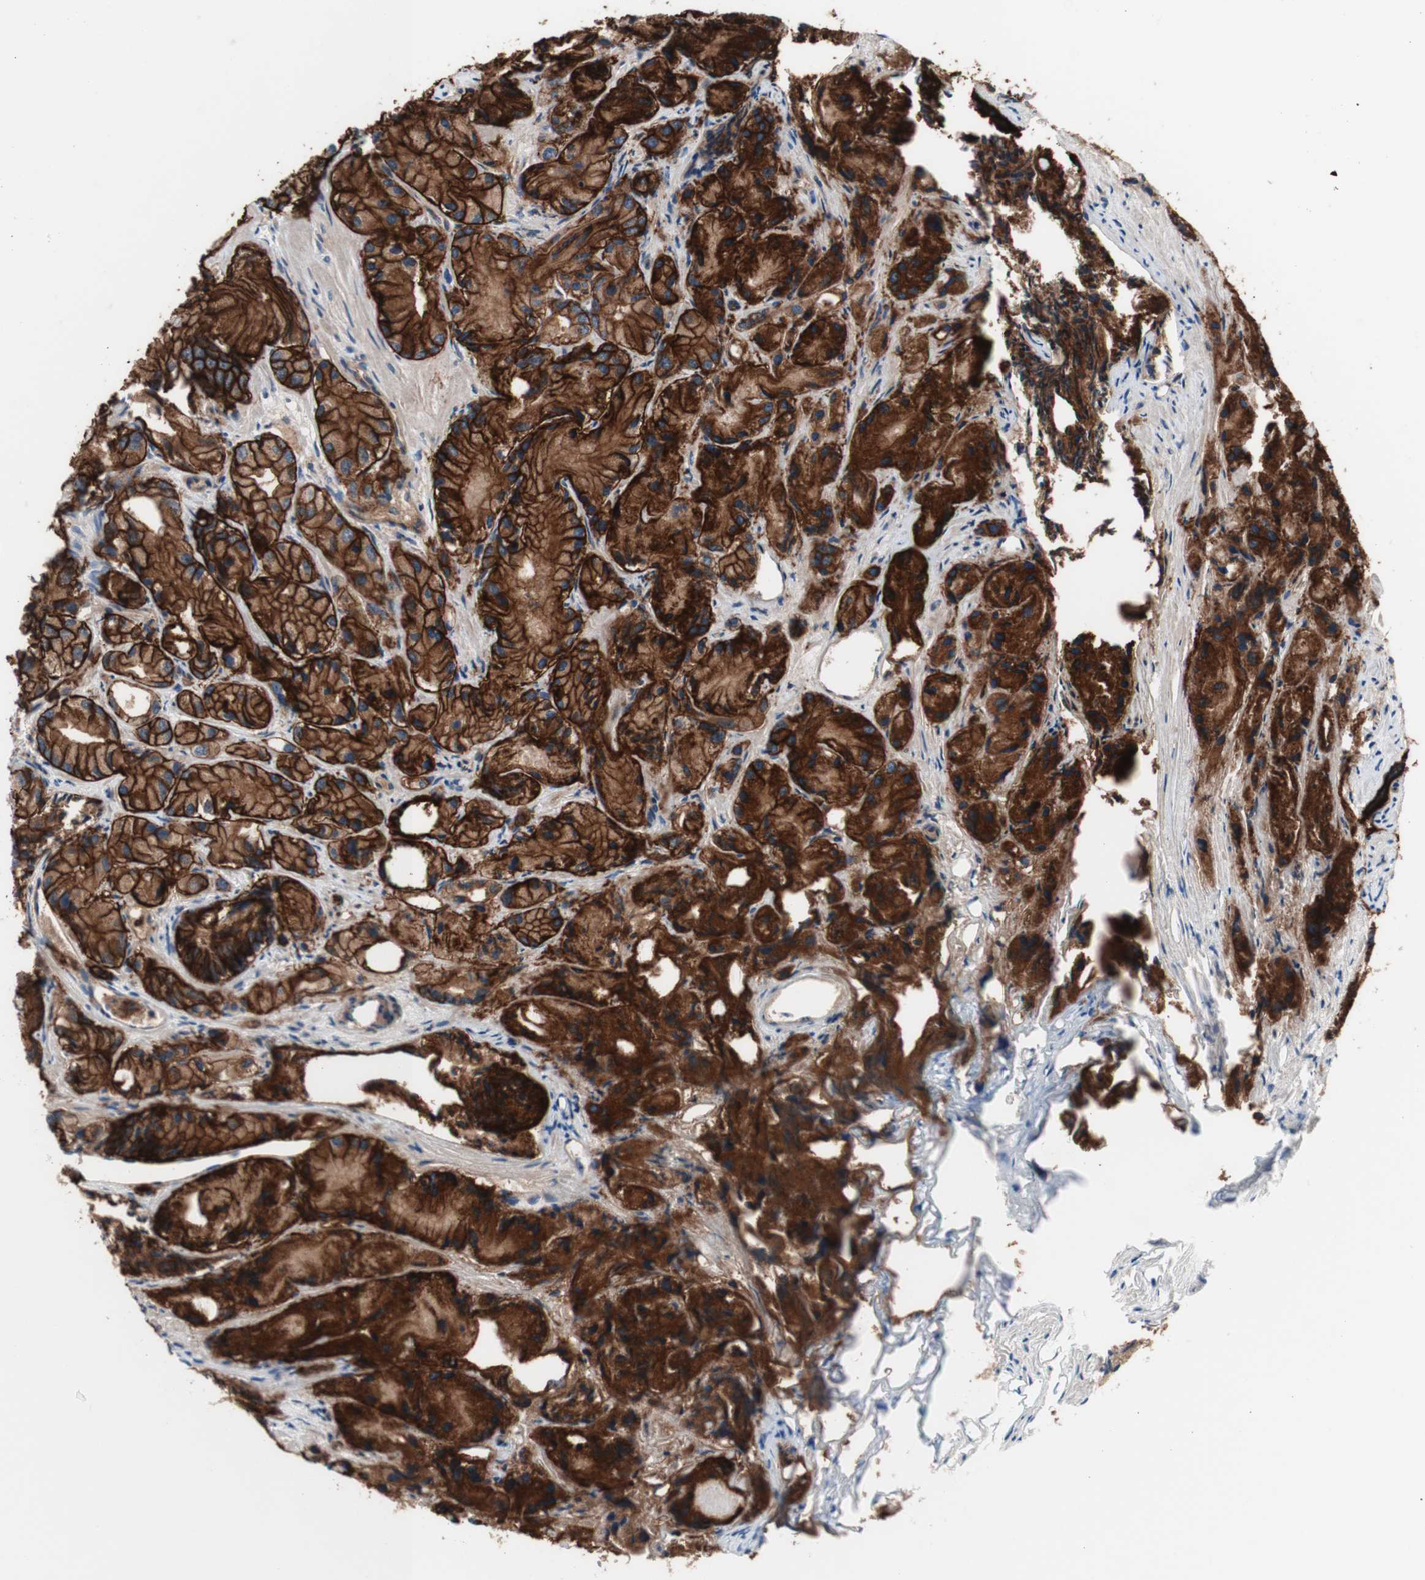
{"staining": {"intensity": "strong", "quantity": ">75%", "location": "cytoplasmic/membranous"}, "tissue": "prostate cancer", "cell_type": "Tumor cells", "image_type": "cancer", "snomed": [{"axis": "morphology", "description": "Adenocarcinoma, Low grade"}, {"axis": "topography", "description": "Prostate"}], "caption": "This histopathology image shows IHC staining of prostate cancer (low-grade adenocarcinoma), with high strong cytoplasmic/membranous staining in approximately >75% of tumor cells.", "gene": "CD46", "patient": {"sex": "male", "age": 72}}